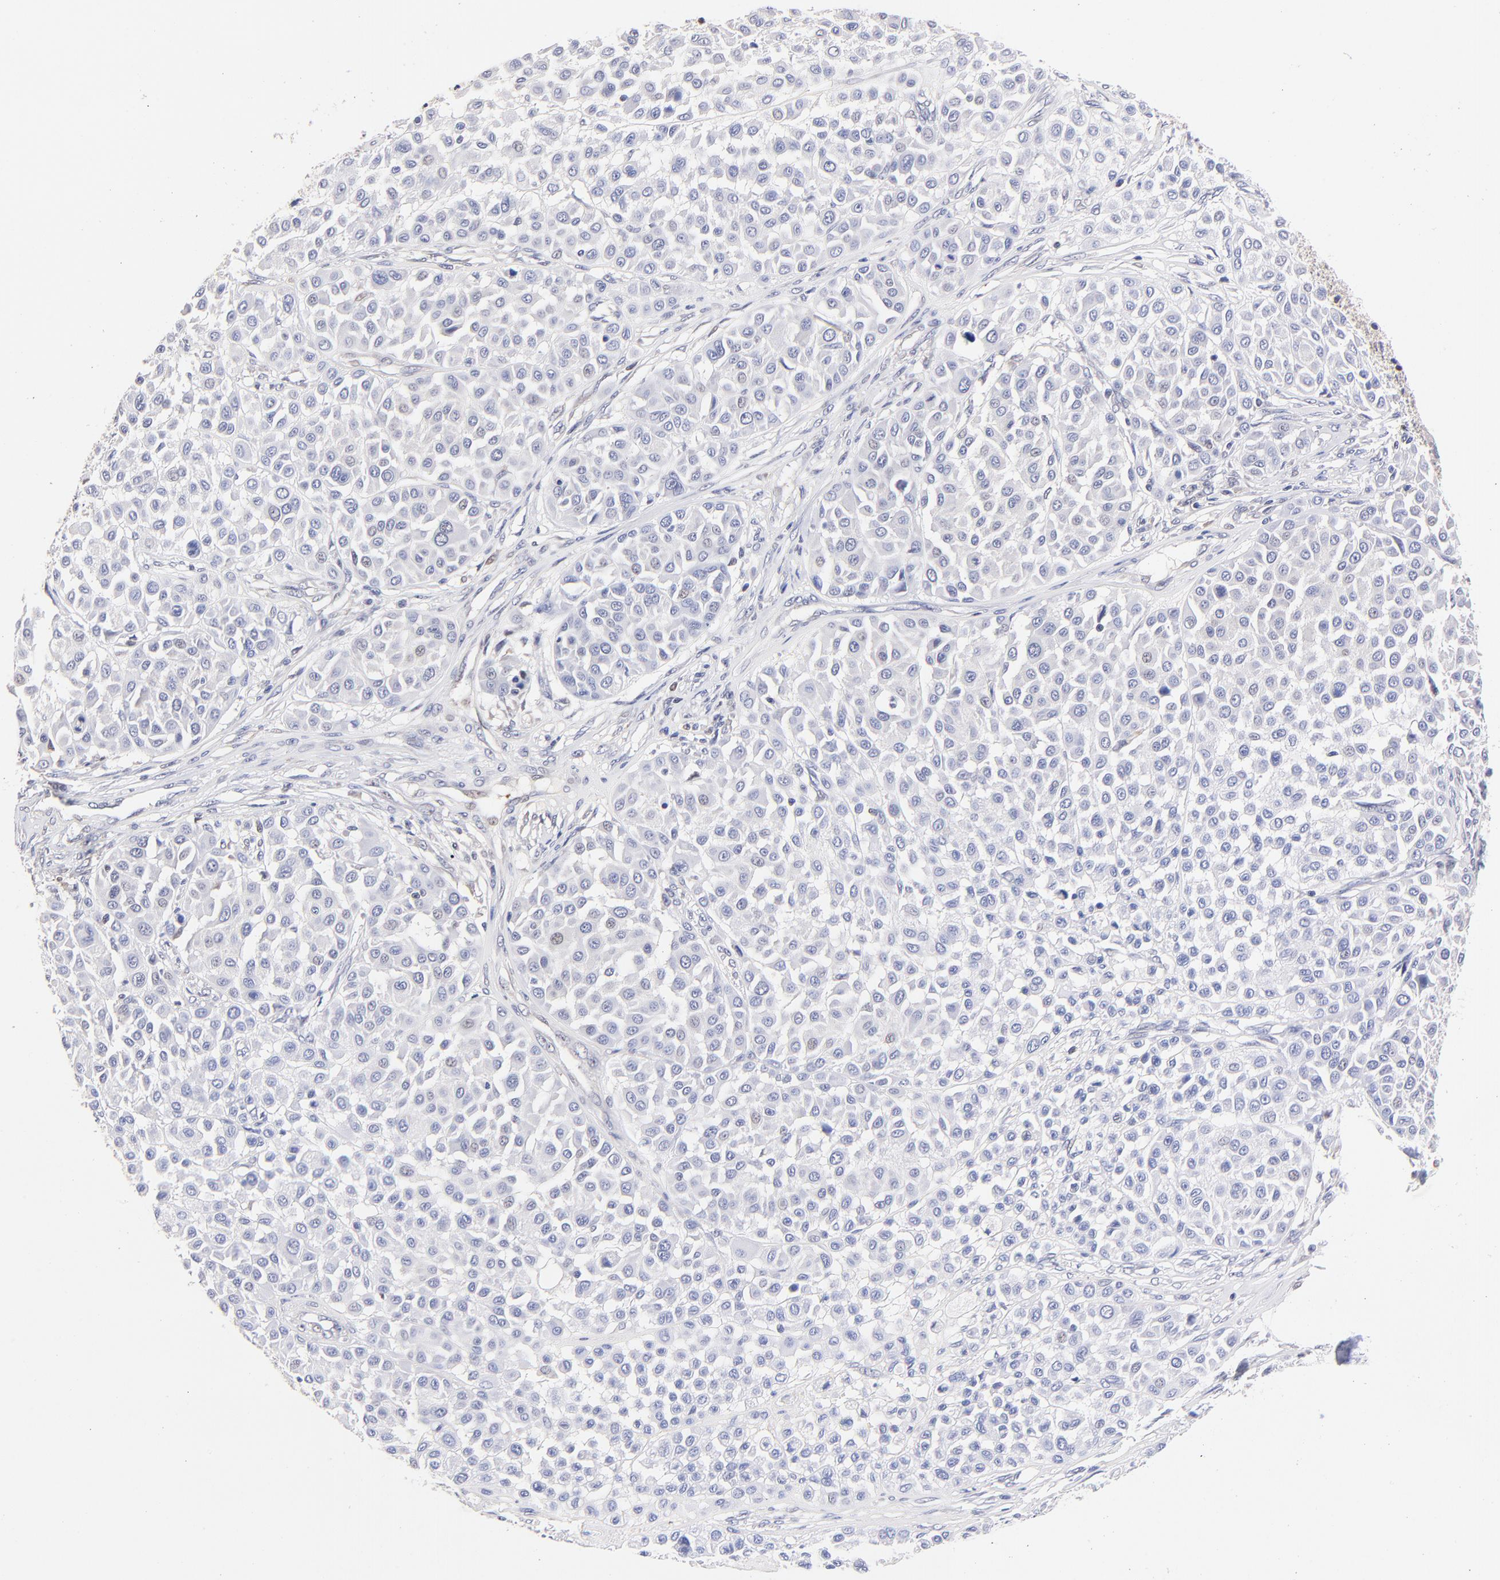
{"staining": {"intensity": "negative", "quantity": "none", "location": "none"}, "tissue": "melanoma", "cell_type": "Tumor cells", "image_type": "cancer", "snomed": [{"axis": "morphology", "description": "Malignant melanoma, Metastatic site"}, {"axis": "topography", "description": "Soft tissue"}], "caption": "The micrograph demonstrates no significant staining in tumor cells of melanoma.", "gene": "ZNF155", "patient": {"sex": "male", "age": 41}}